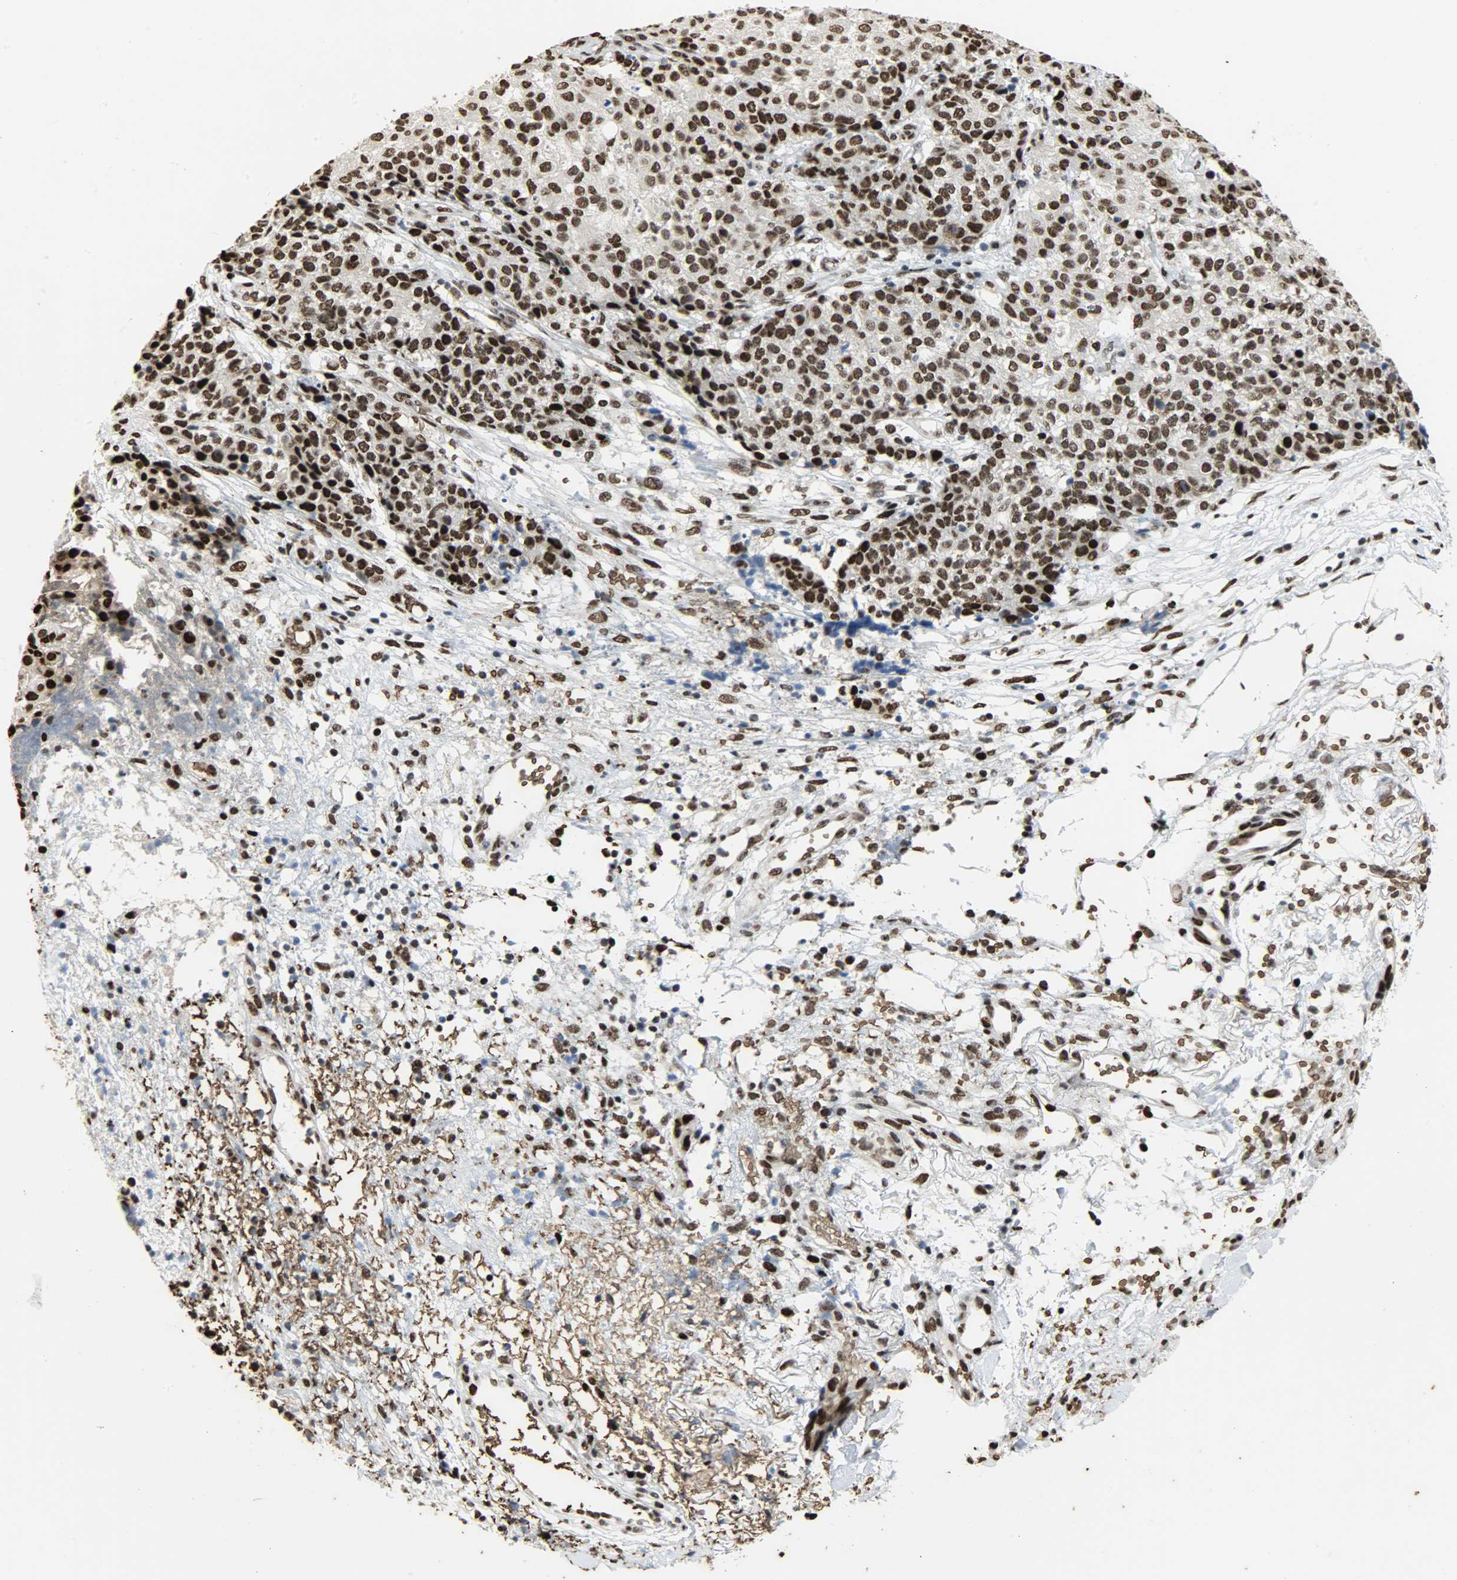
{"staining": {"intensity": "strong", "quantity": ">75%", "location": "nuclear"}, "tissue": "ovarian cancer", "cell_type": "Tumor cells", "image_type": "cancer", "snomed": [{"axis": "morphology", "description": "Carcinoma, endometroid"}, {"axis": "topography", "description": "Ovary"}], "caption": "High-power microscopy captured an IHC image of ovarian cancer, revealing strong nuclear expression in approximately >75% of tumor cells.", "gene": "SNAI1", "patient": {"sex": "female", "age": 42}}